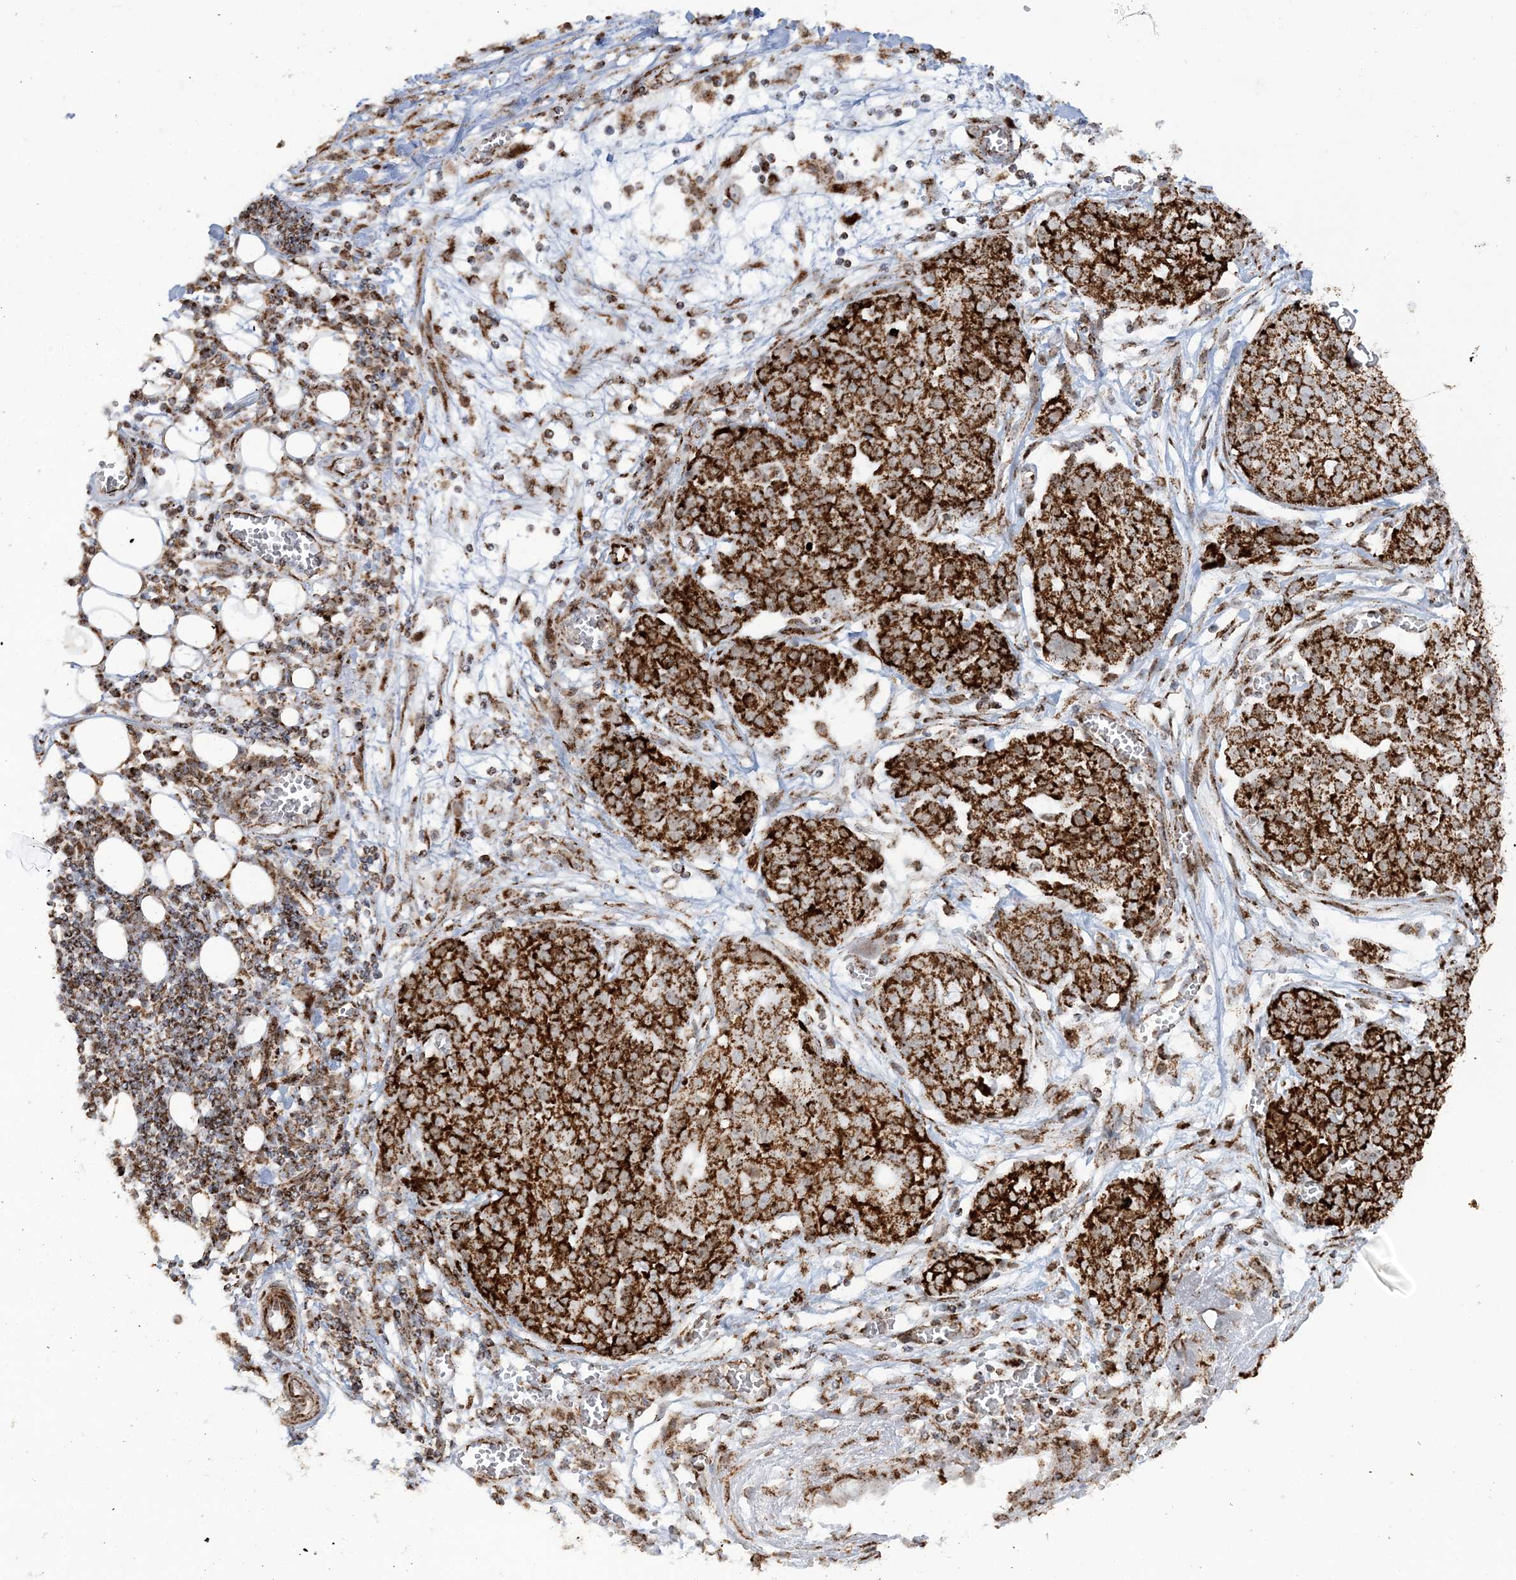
{"staining": {"intensity": "strong", "quantity": ">75%", "location": "cytoplasmic/membranous"}, "tissue": "ovarian cancer", "cell_type": "Tumor cells", "image_type": "cancer", "snomed": [{"axis": "morphology", "description": "Cystadenocarcinoma, serous, NOS"}, {"axis": "topography", "description": "Soft tissue"}, {"axis": "topography", "description": "Ovary"}], "caption": "Strong cytoplasmic/membranous protein positivity is seen in about >75% of tumor cells in serous cystadenocarcinoma (ovarian). The staining was performed using DAB (3,3'-diaminobenzidine) to visualize the protein expression in brown, while the nuclei were stained in blue with hematoxylin (Magnification: 20x).", "gene": "CRY2", "patient": {"sex": "female", "age": 57}}